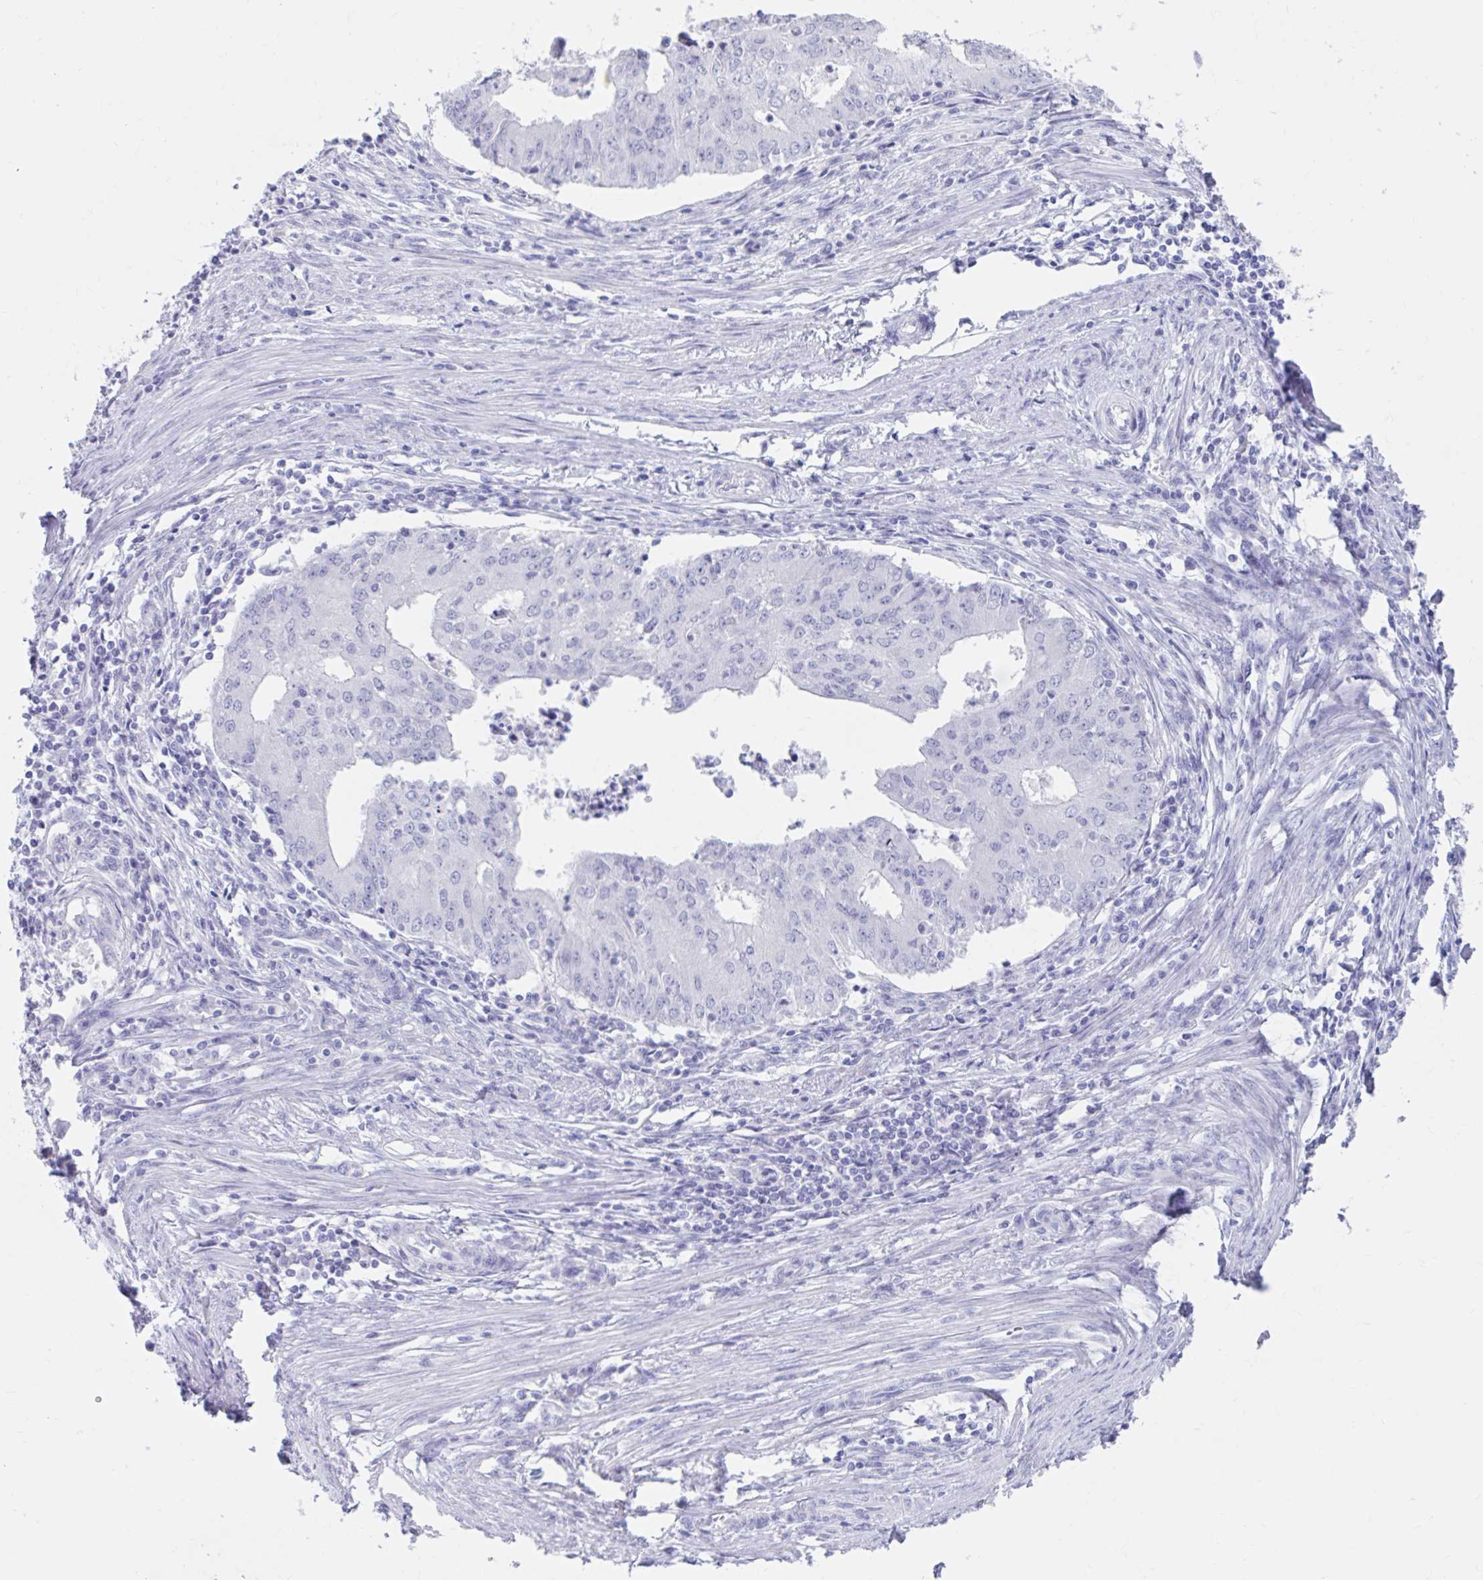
{"staining": {"intensity": "negative", "quantity": "none", "location": "none"}, "tissue": "endometrial cancer", "cell_type": "Tumor cells", "image_type": "cancer", "snomed": [{"axis": "morphology", "description": "Adenocarcinoma, NOS"}, {"axis": "topography", "description": "Endometrium"}], "caption": "IHC of human endometrial cancer exhibits no staining in tumor cells. (Brightfield microscopy of DAB immunohistochemistry (IHC) at high magnification).", "gene": "DPEP3", "patient": {"sex": "female", "age": 50}}